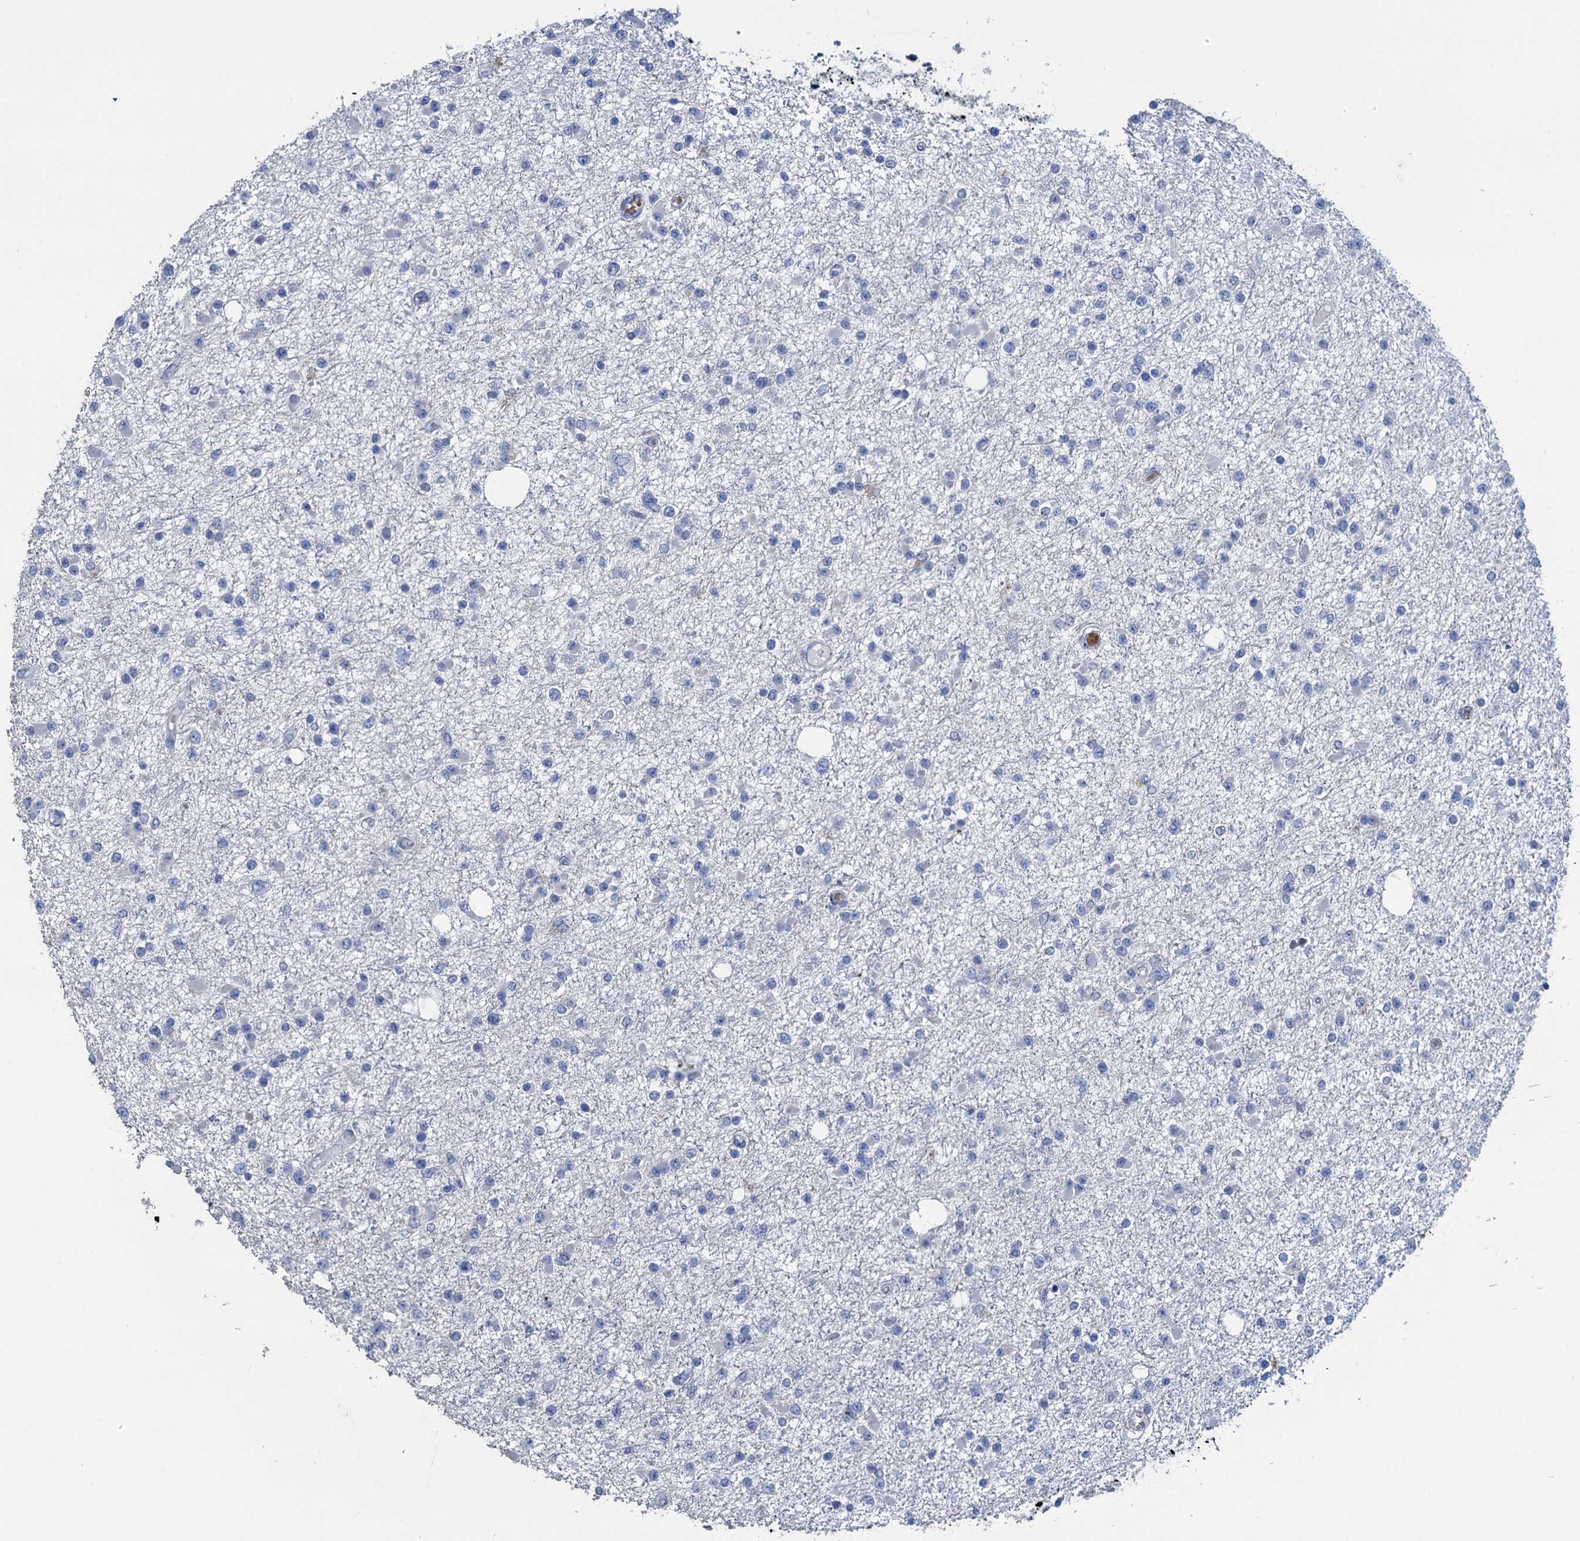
{"staining": {"intensity": "negative", "quantity": "none", "location": "none"}, "tissue": "glioma", "cell_type": "Tumor cells", "image_type": "cancer", "snomed": [{"axis": "morphology", "description": "Glioma, malignant, Low grade"}, {"axis": "topography", "description": "Brain"}], "caption": "A high-resolution micrograph shows IHC staining of glioma, which shows no significant staining in tumor cells.", "gene": "RTKN2", "patient": {"sex": "female", "age": 22}}